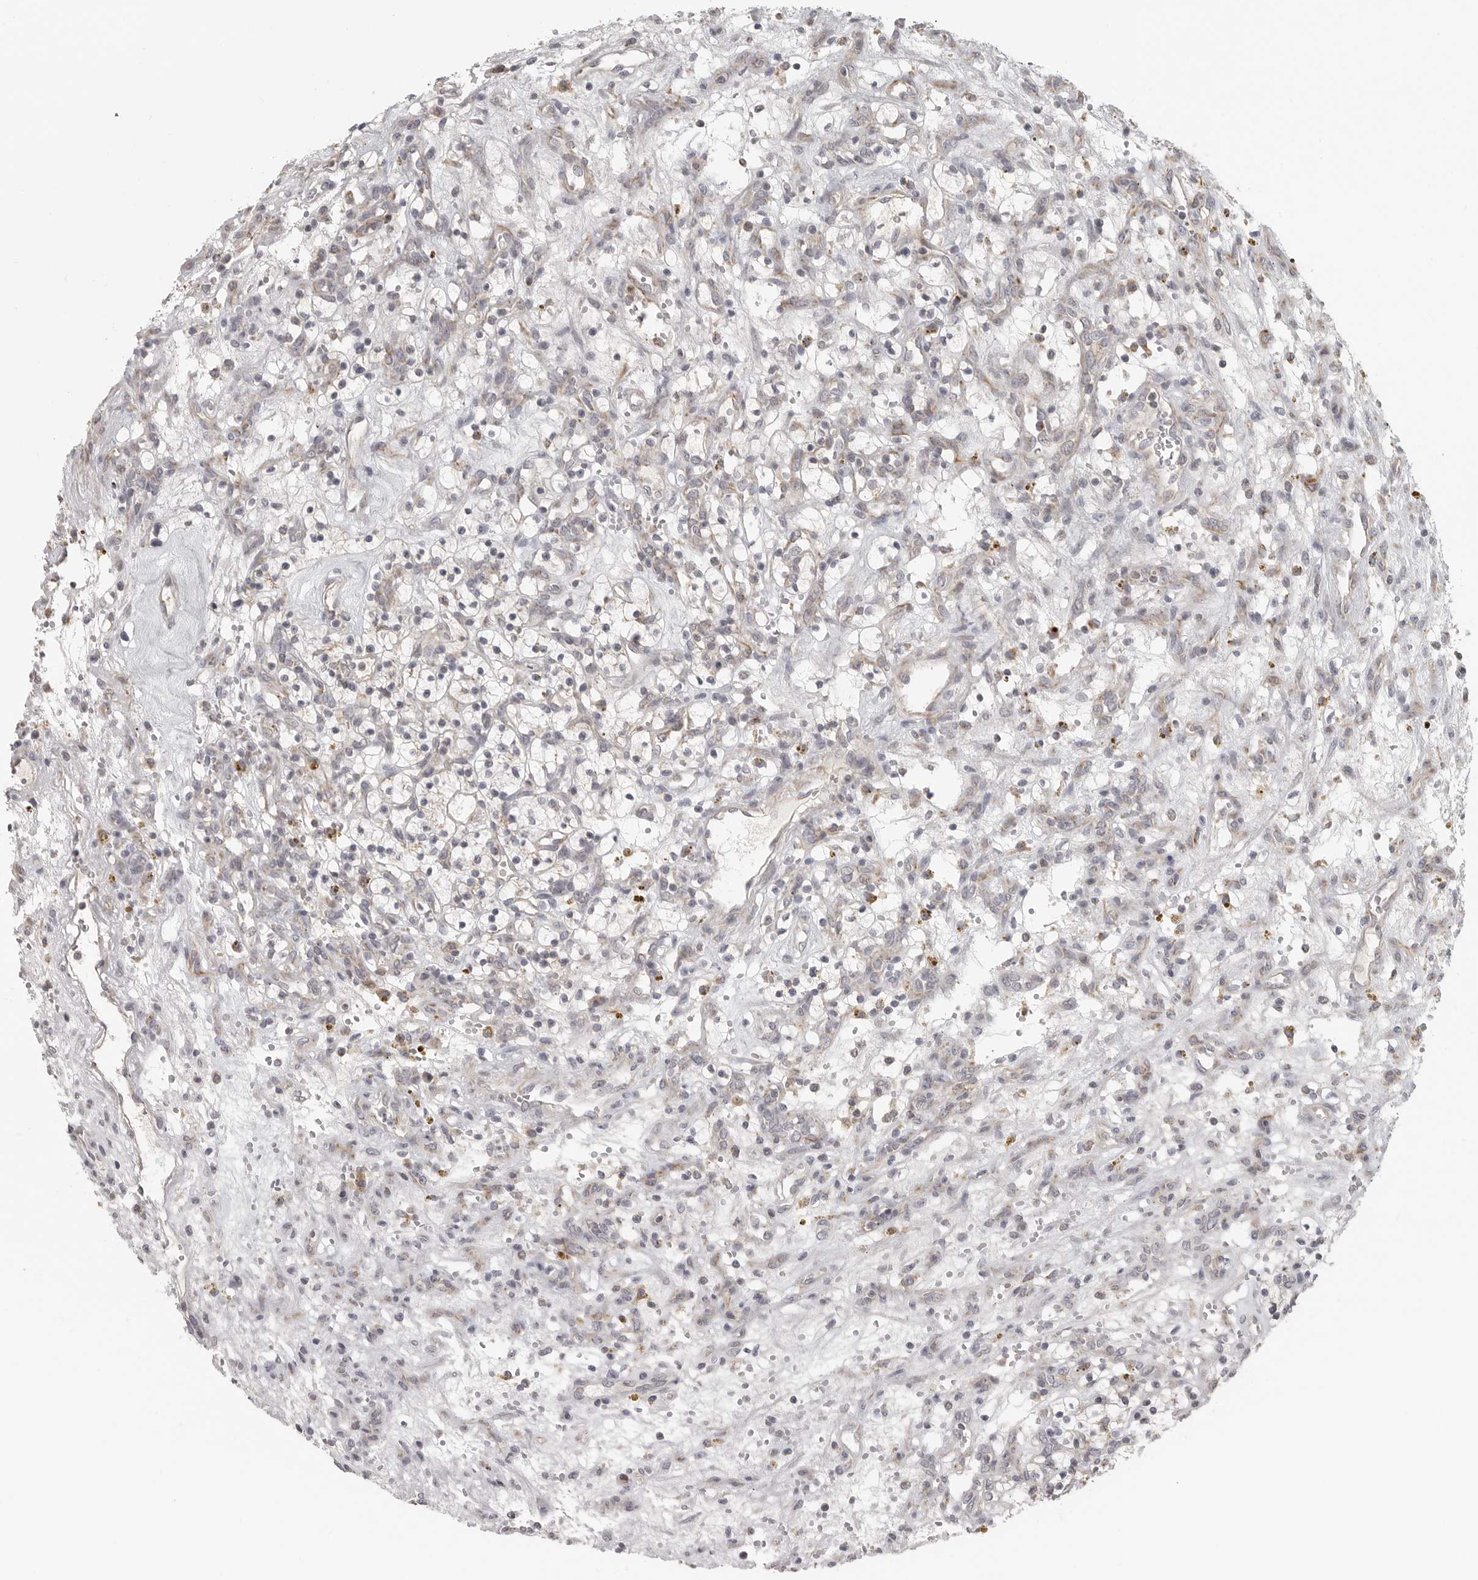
{"staining": {"intensity": "negative", "quantity": "none", "location": "none"}, "tissue": "renal cancer", "cell_type": "Tumor cells", "image_type": "cancer", "snomed": [{"axis": "morphology", "description": "Adenocarcinoma, NOS"}, {"axis": "topography", "description": "Kidney"}], "caption": "Protein analysis of renal cancer (adenocarcinoma) shows no significant staining in tumor cells.", "gene": "RXFP3", "patient": {"sex": "female", "age": 57}}